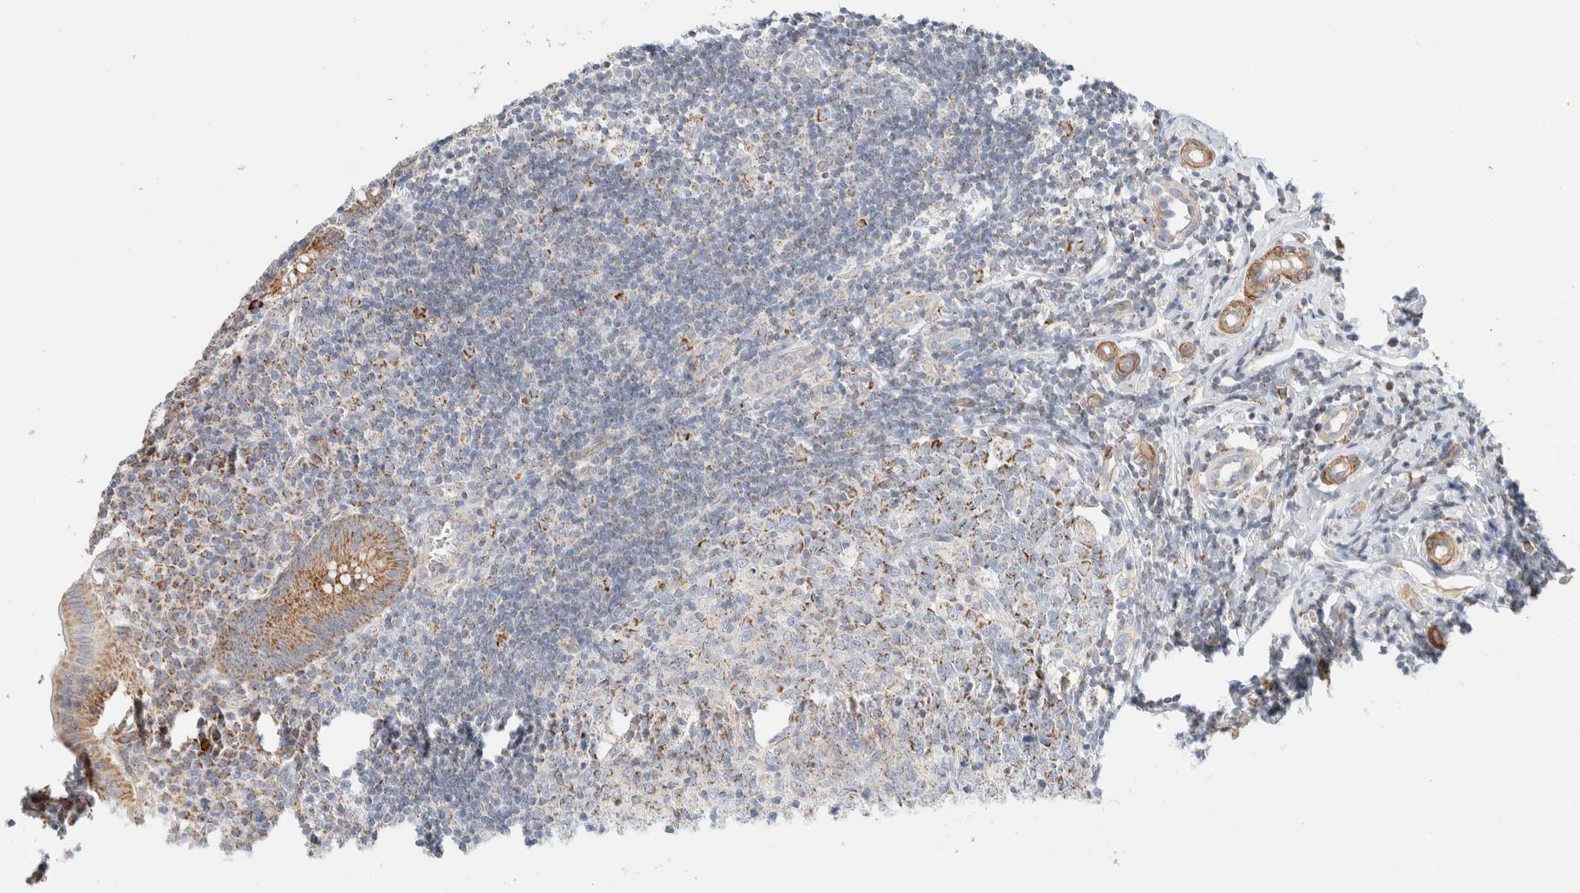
{"staining": {"intensity": "moderate", "quantity": ">75%", "location": "cytoplasmic/membranous"}, "tissue": "appendix", "cell_type": "Glandular cells", "image_type": "normal", "snomed": [{"axis": "morphology", "description": "Normal tissue, NOS"}, {"axis": "topography", "description": "Appendix"}], "caption": "Brown immunohistochemical staining in normal appendix demonstrates moderate cytoplasmic/membranous staining in about >75% of glandular cells.", "gene": "MRM3", "patient": {"sex": "male", "age": 8}}